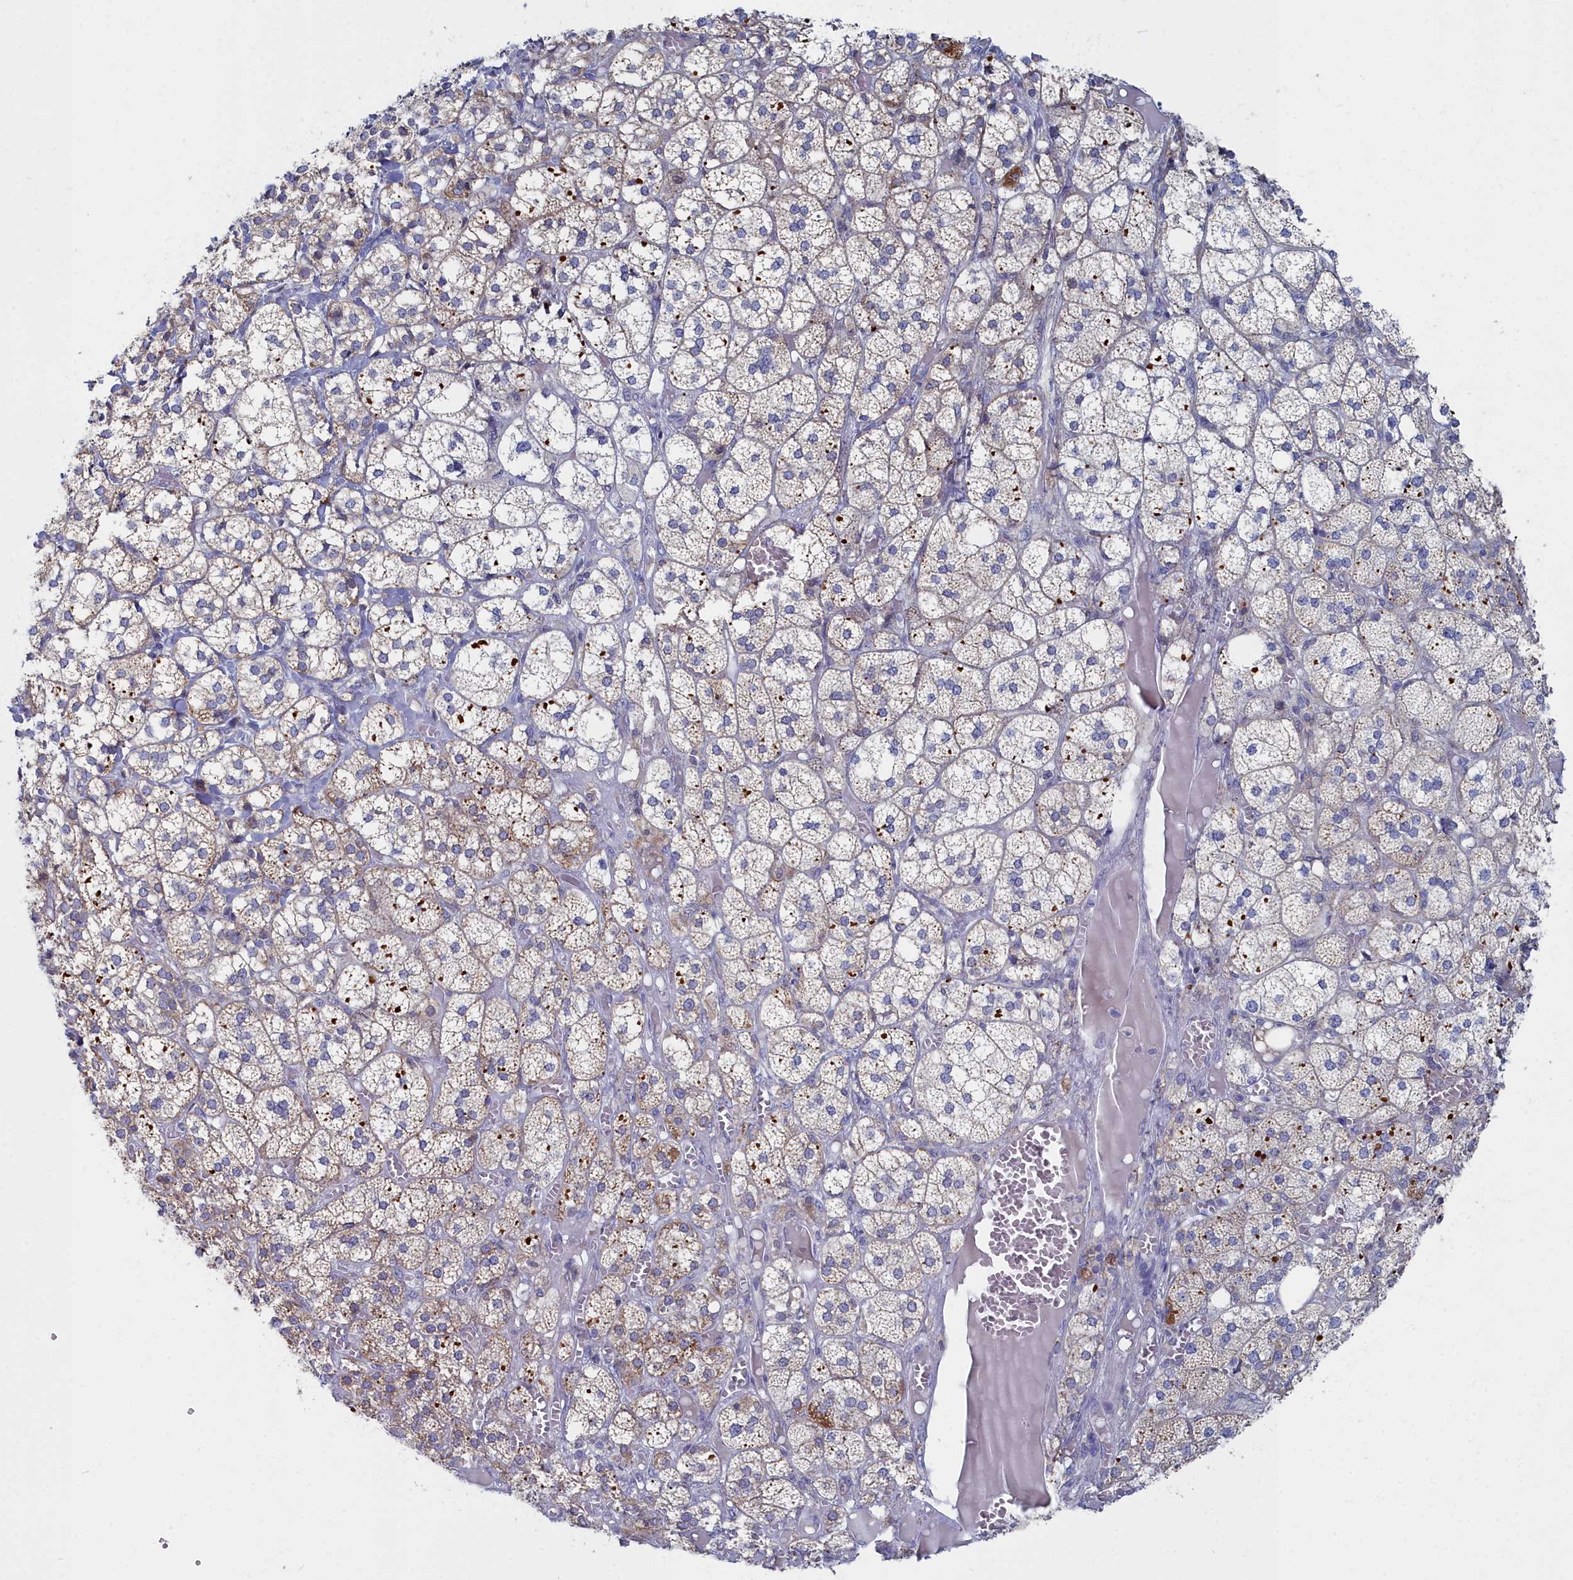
{"staining": {"intensity": "moderate", "quantity": "25%-75%", "location": "cytoplasmic/membranous"}, "tissue": "adrenal gland", "cell_type": "Glandular cells", "image_type": "normal", "snomed": [{"axis": "morphology", "description": "Normal tissue, NOS"}, {"axis": "topography", "description": "Adrenal gland"}], "caption": "The micrograph reveals a brown stain indicating the presence of a protein in the cytoplasmic/membranous of glandular cells in adrenal gland. The protein of interest is stained brown, and the nuclei are stained in blue (DAB IHC with brightfield microscopy, high magnification).", "gene": "CCDC149", "patient": {"sex": "female", "age": 61}}